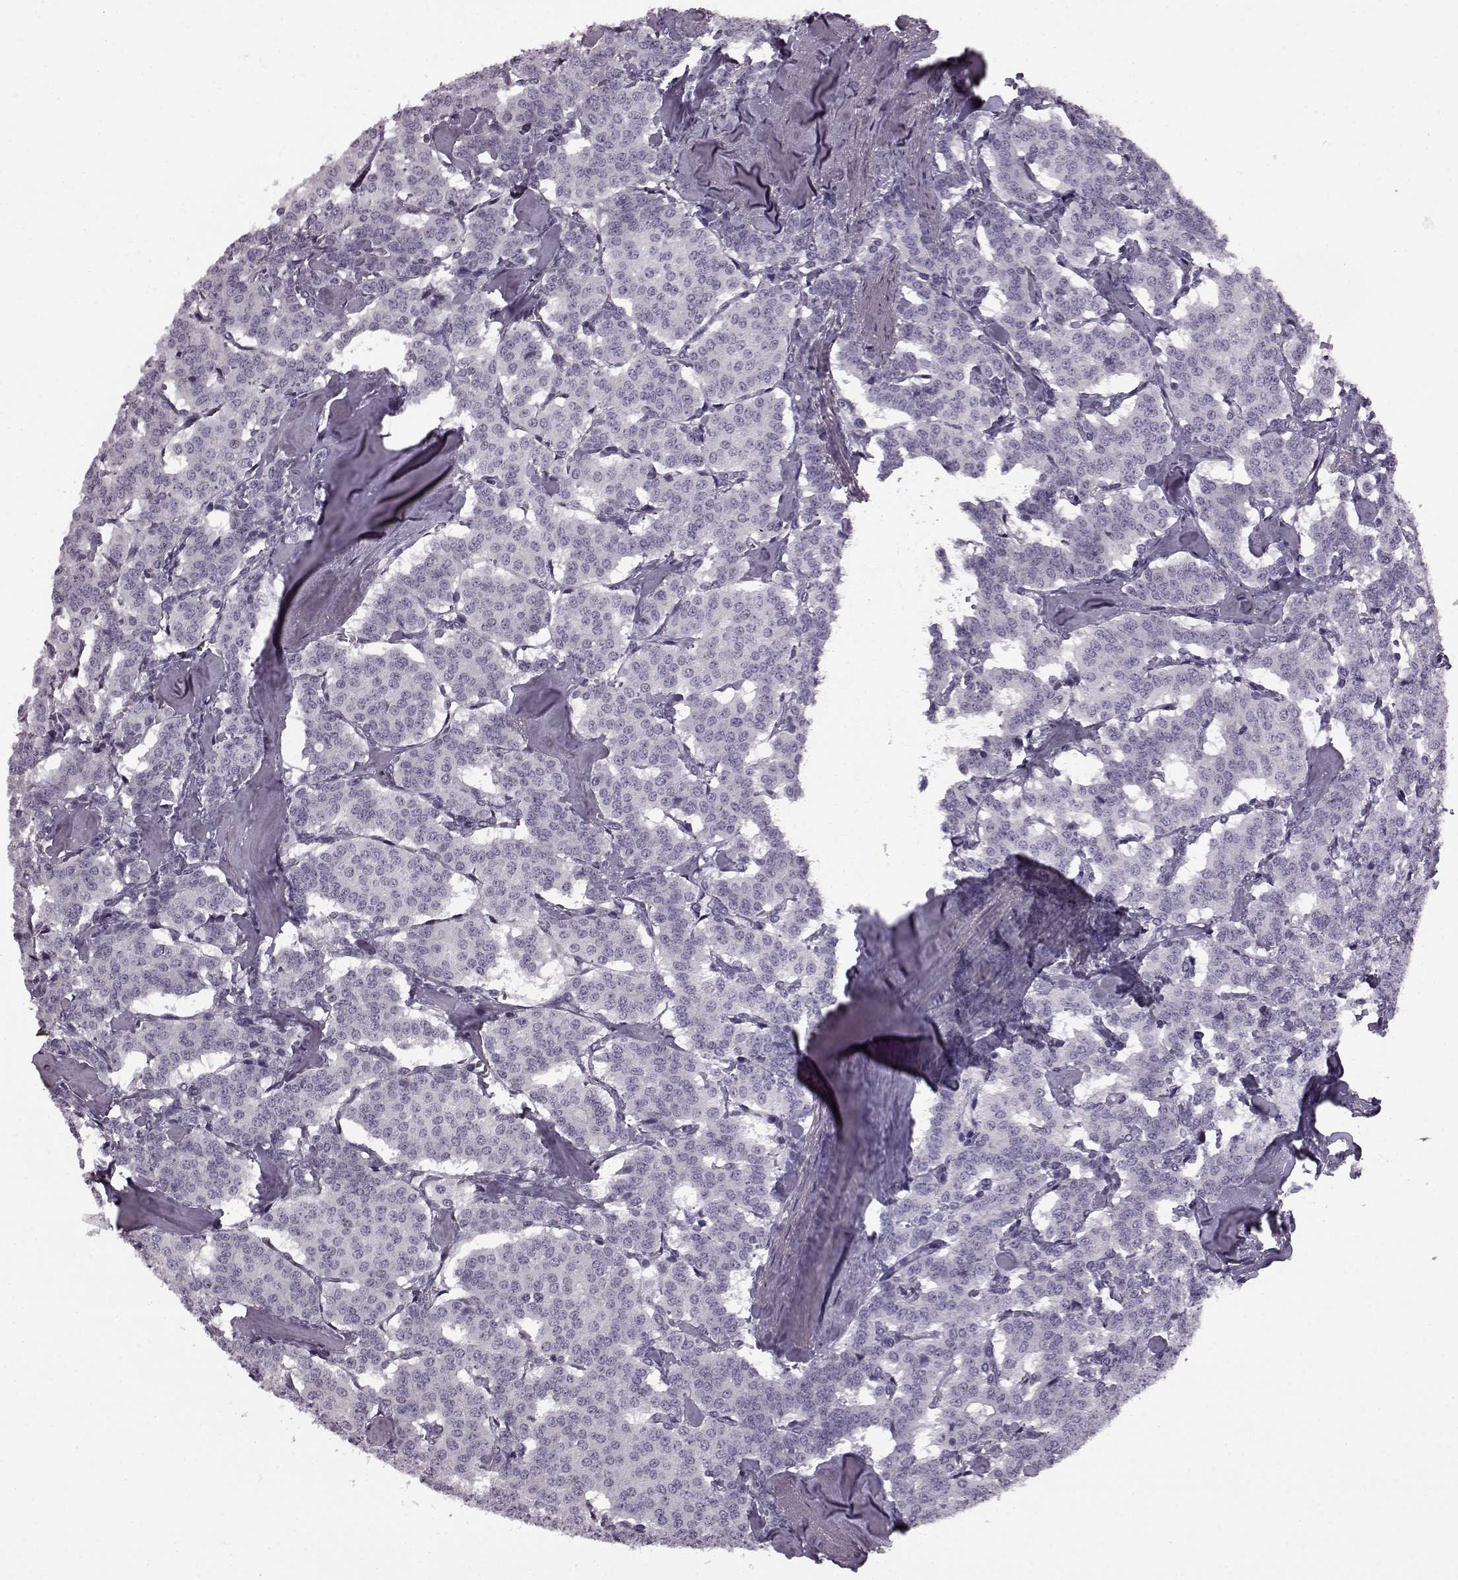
{"staining": {"intensity": "negative", "quantity": "none", "location": "none"}, "tissue": "carcinoid", "cell_type": "Tumor cells", "image_type": "cancer", "snomed": [{"axis": "morphology", "description": "Carcinoid, malignant, NOS"}, {"axis": "topography", "description": "Lung"}], "caption": "Tumor cells are negative for brown protein staining in carcinoid.", "gene": "PRPH2", "patient": {"sex": "female", "age": 46}}